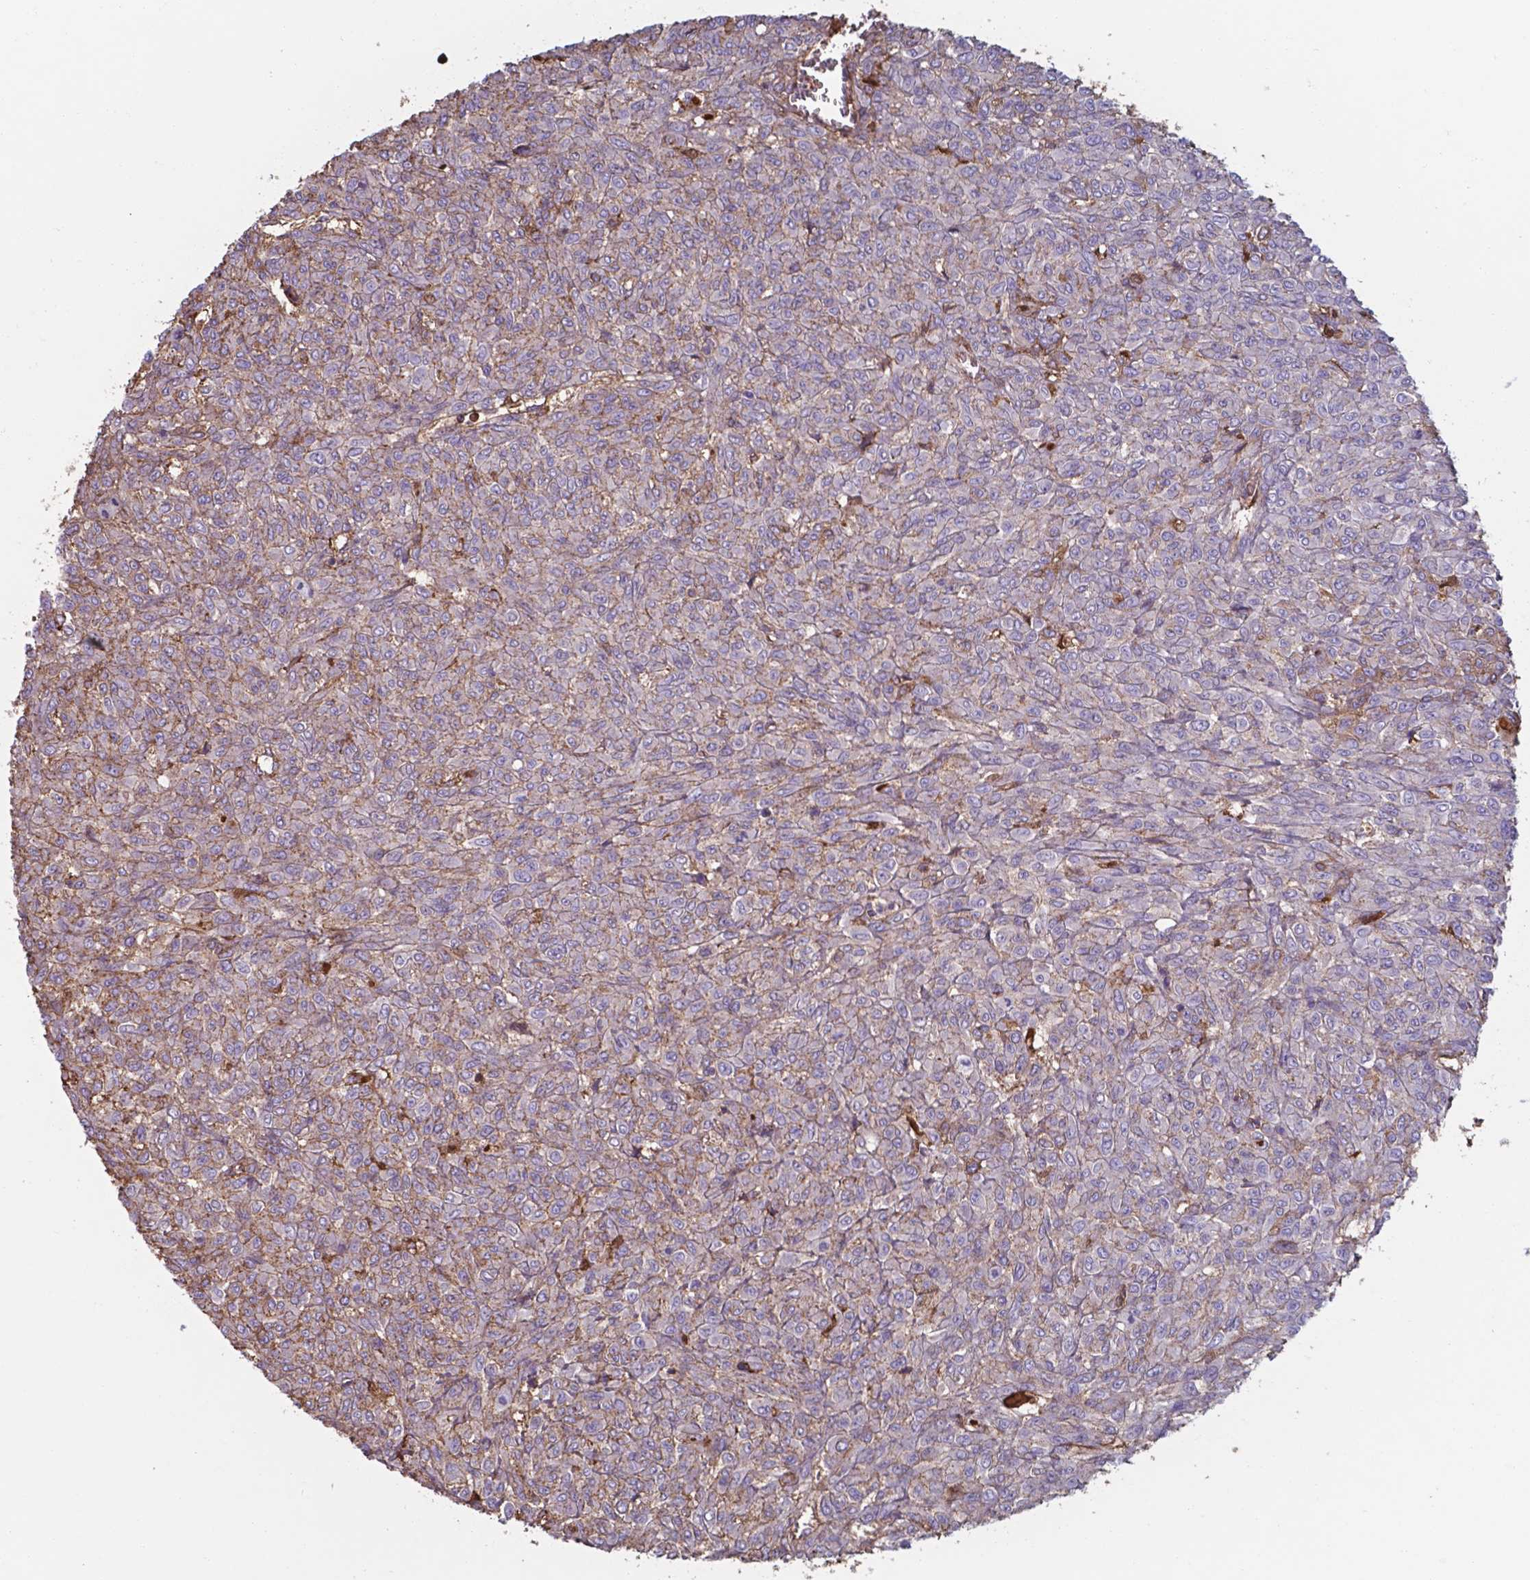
{"staining": {"intensity": "negative", "quantity": "none", "location": "none"}, "tissue": "renal cancer", "cell_type": "Tumor cells", "image_type": "cancer", "snomed": [{"axis": "morphology", "description": "Adenocarcinoma, NOS"}, {"axis": "topography", "description": "Kidney"}], "caption": "Immunohistochemical staining of human renal cancer (adenocarcinoma) demonstrates no significant positivity in tumor cells. Nuclei are stained in blue.", "gene": "SERPINA1", "patient": {"sex": "male", "age": 58}}